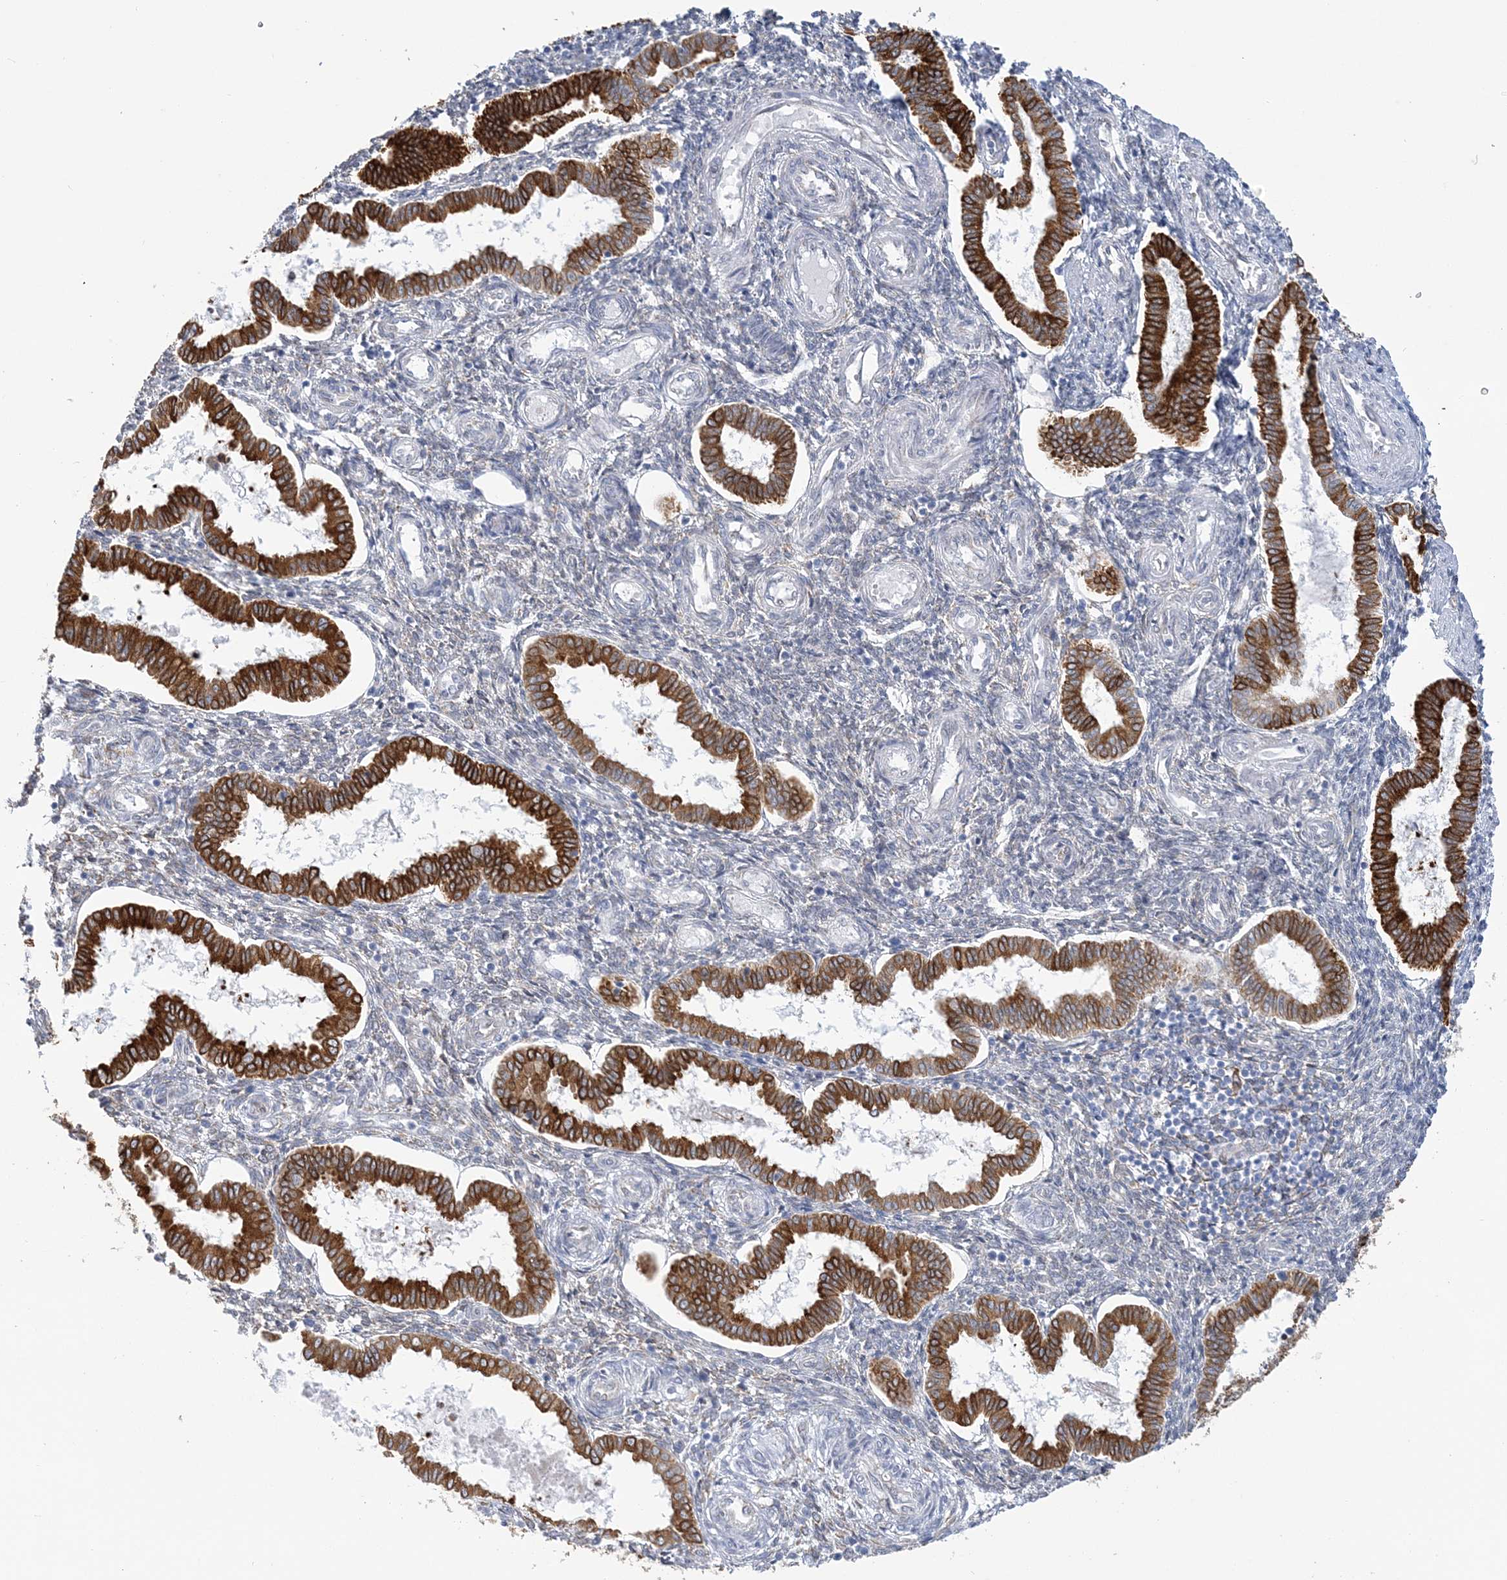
{"staining": {"intensity": "negative", "quantity": "none", "location": "none"}, "tissue": "endometrium", "cell_type": "Cells in endometrial stroma", "image_type": "normal", "snomed": [{"axis": "morphology", "description": "Normal tissue, NOS"}, {"axis": "topography", "description": "Endometrium"}], "caption": "Cells in endometrial stroma are negative for brown protein staining in unremarkable endometrium. (DAB immunohistochemistry, high magnification).", "gene": "PLEKHG4B", "patient": {"sex": "female", "age": 24}}